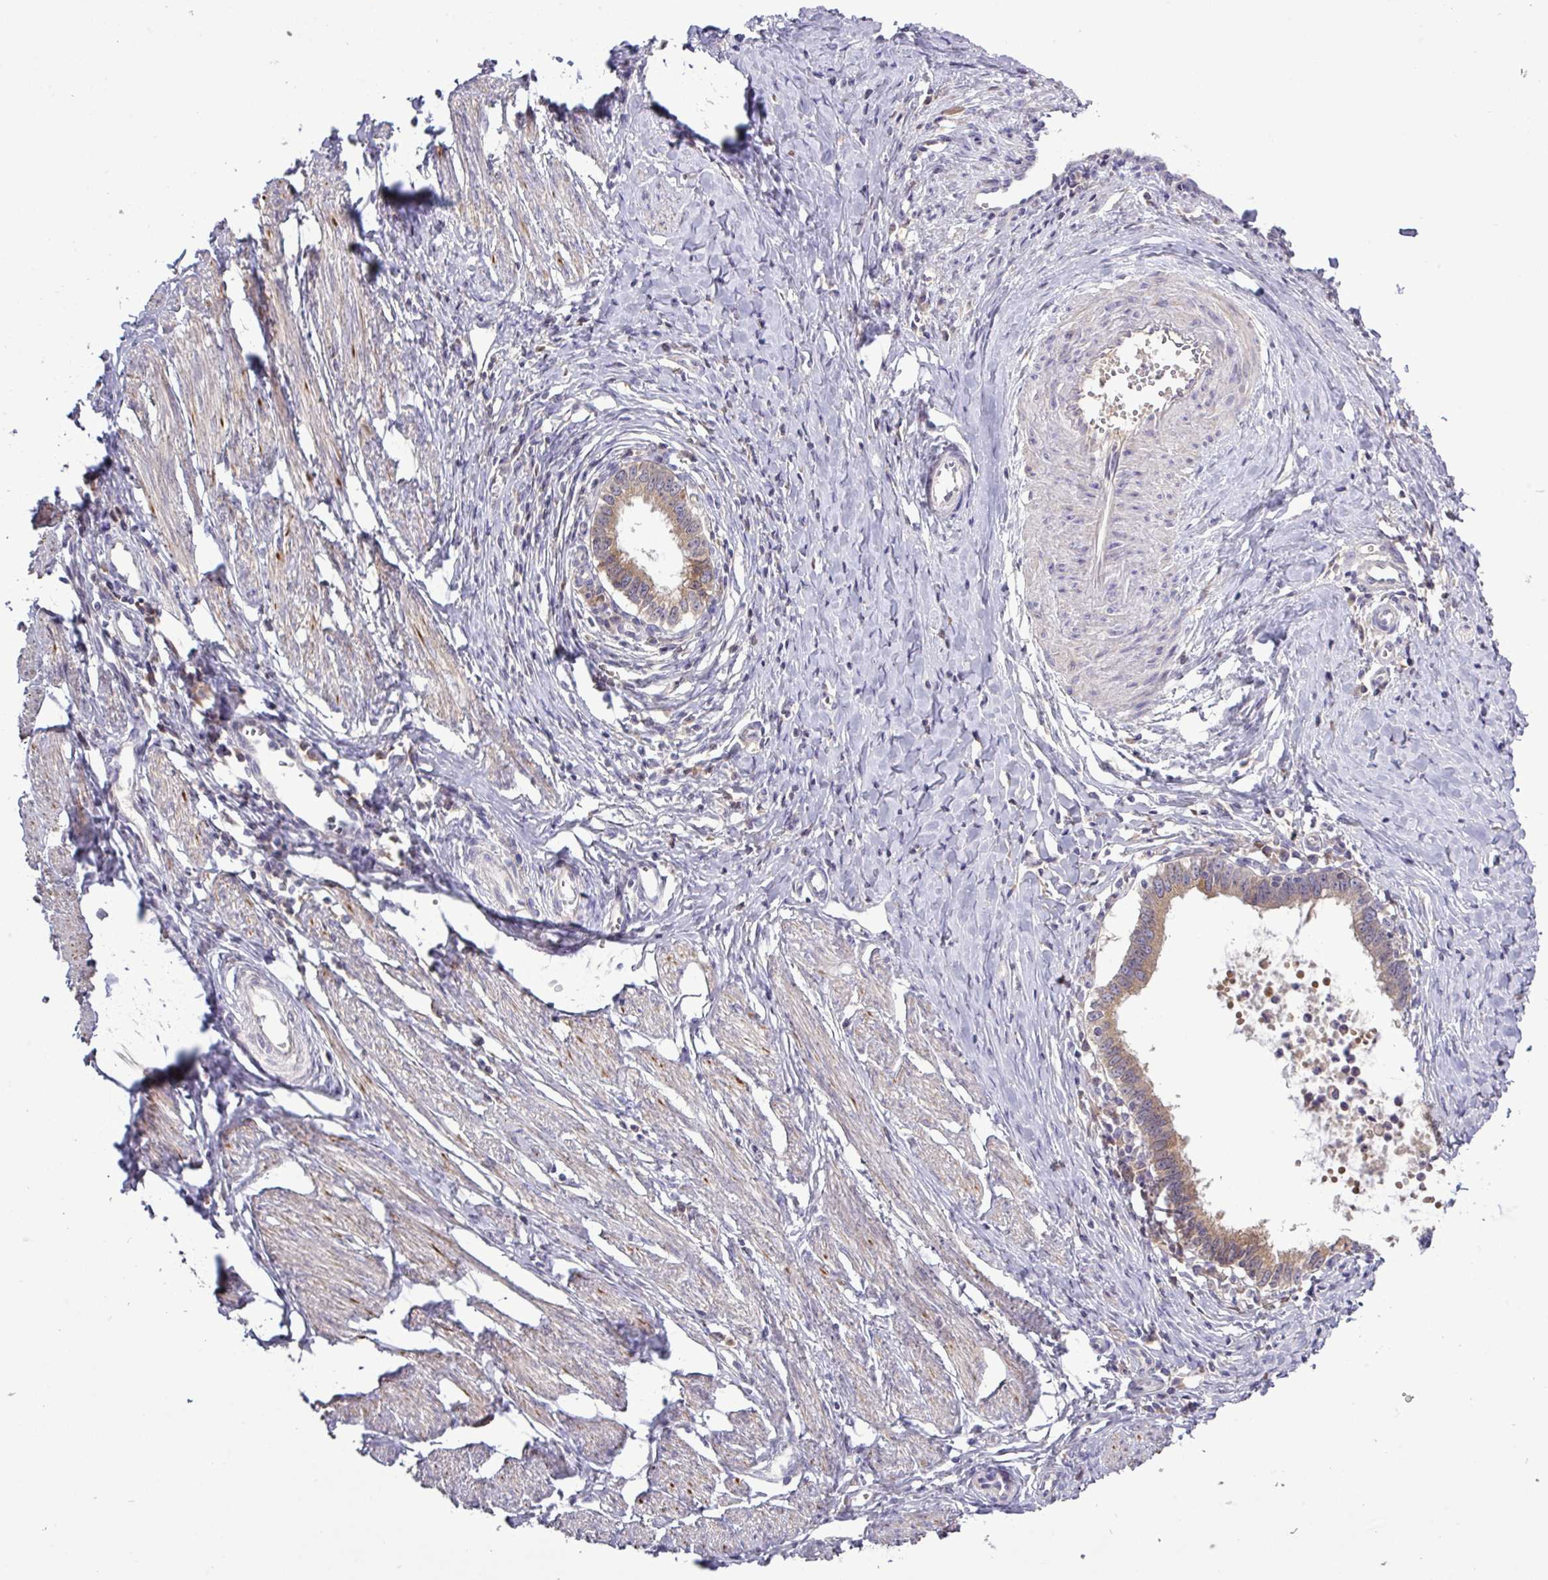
{"staining": {"intensity": "moderate", "quantity": ">75%", "location": "cytoplasmic/membranous"}, "tissue": "cervical cancer", "cell_type": "Tumor cells", "image_type": "cancer", "snomed": [{"axis": "morphology", "description": "Adenocarcinoma, NOS"}, {"axis": "topography", "description": "Cervix"}], "caption": "An image showing moderate cytoplasmic/membranous expression in approximately >75% of tumor cells in adenocarcinoma (cervical), as visualized by brown immunohistochemical staining.", "gene": "TMEM62", "patient": {"sex": "female", "age": 36}}